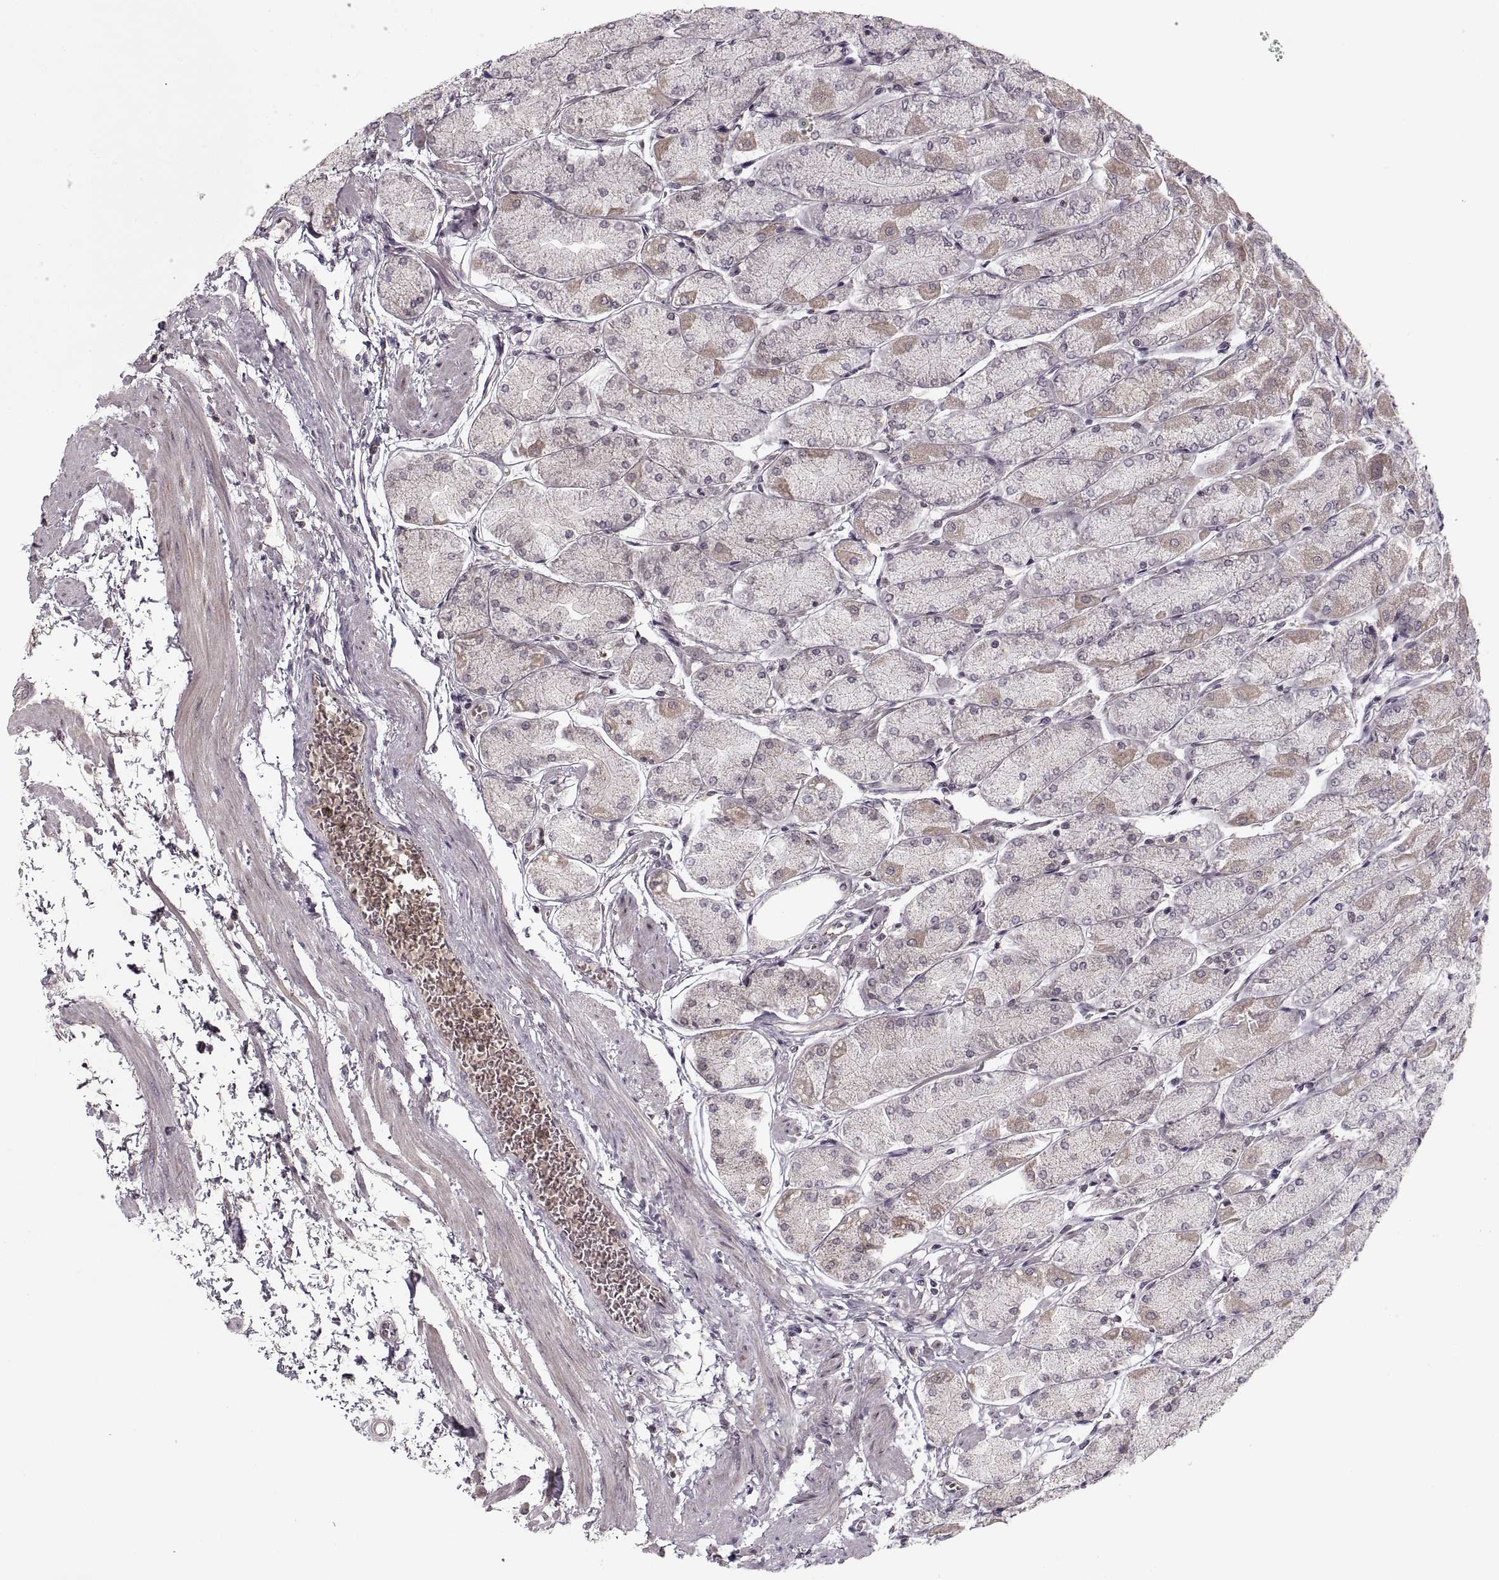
{"staining": {"intensity": "negative", "quantity": "none", "location": "none"}, "tissue": "stomach", "cell_type": "Glandular cells", "image_type": "normal", "snomed": [{"axis": "morphology", "description": "Normal tissue, NOS"}, {"axis": "topography", "description": "Stomach, upper"}], "caption": "This histopathology image is of unremarkable stomach stained with IHC to label a protein in brown with the nuclei are counter-stained blue. There is no expression in glandular cells. The staining is performed using DAB brown chromogen with nuclei counter-stained in using hematoxylin.", "gene": "ASIC3", "patient": {"sex": "male", "age": 60}}